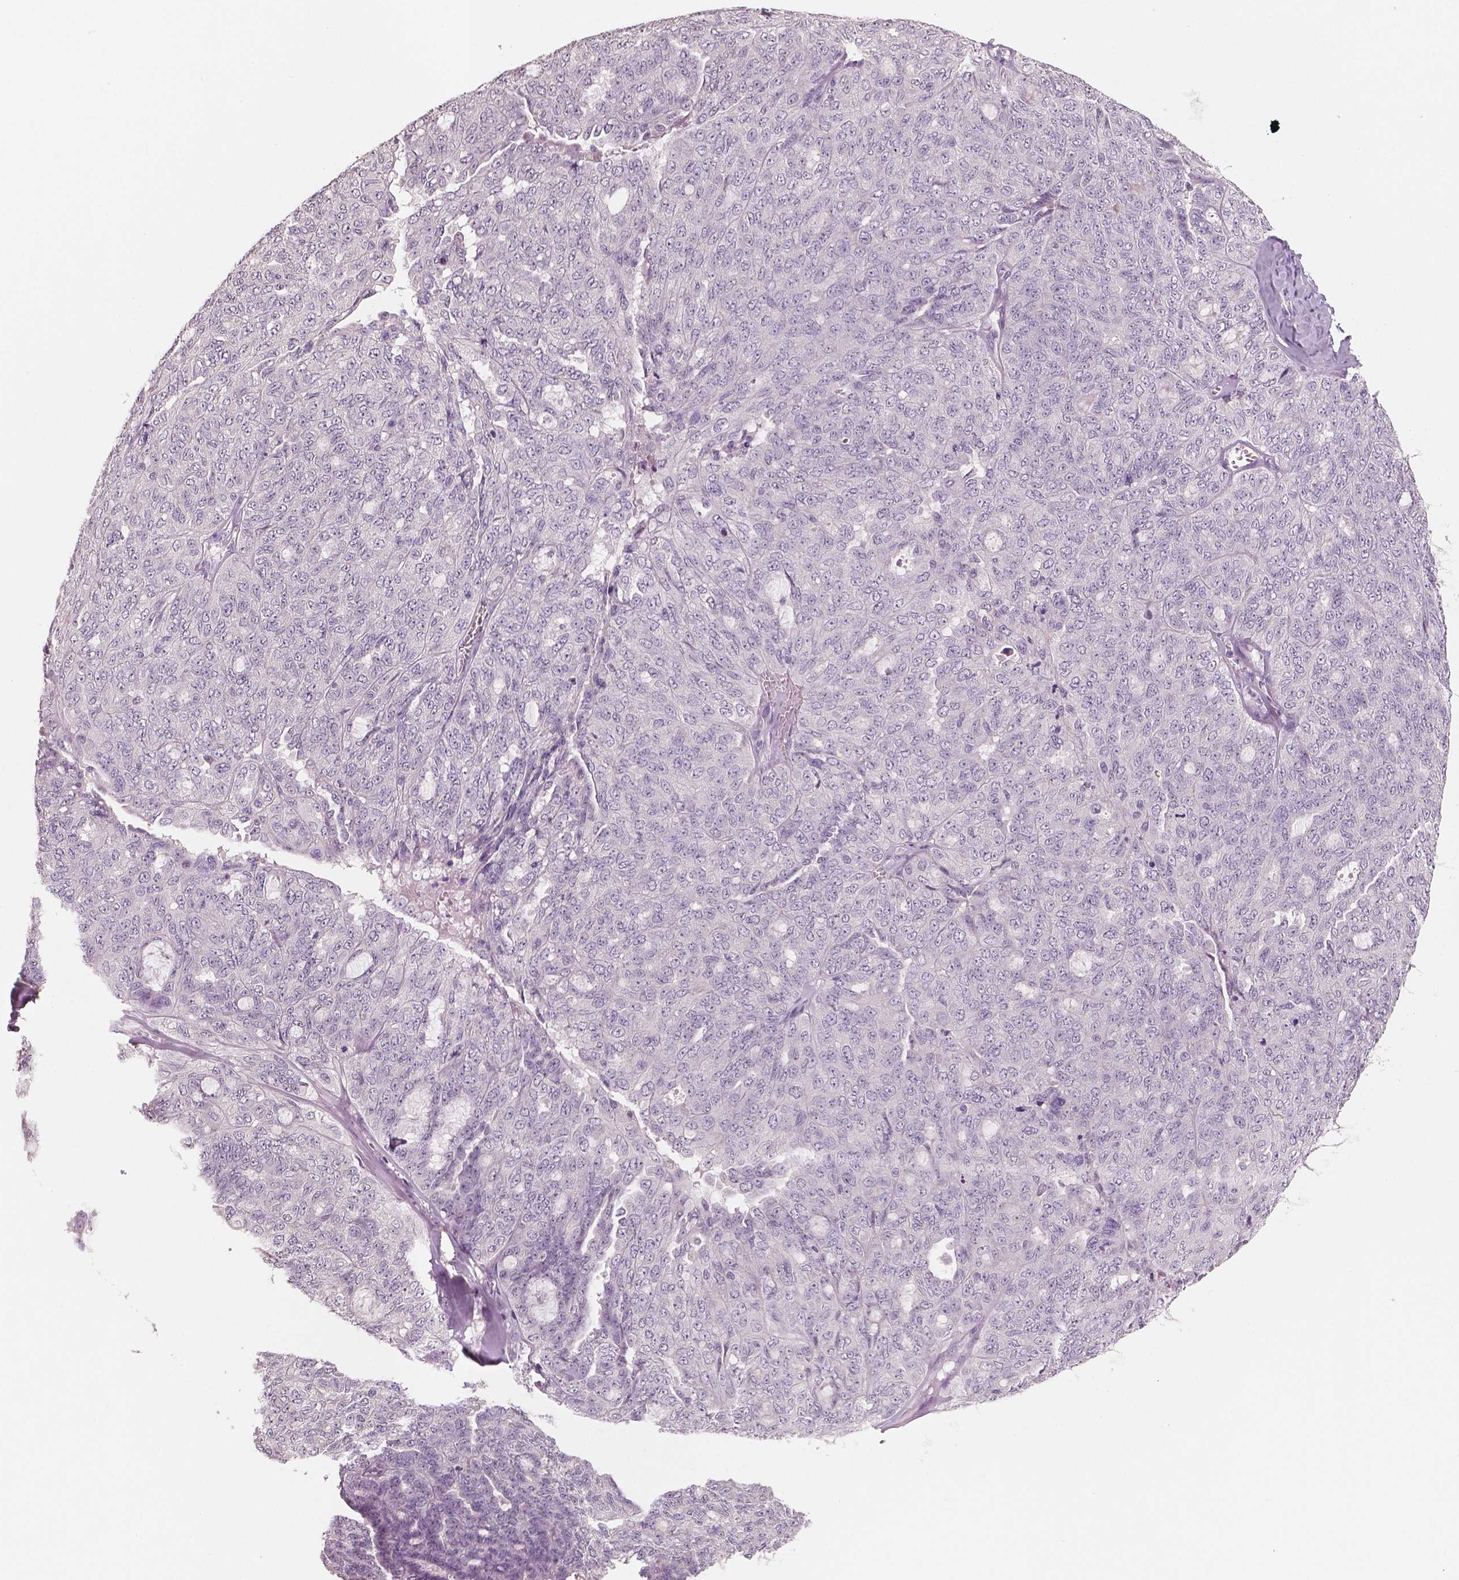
{"staining": {"intensity": "negative", "quantity": "none", "location": "none"}, "tissue": "ovarian cancer", "cell_type": "Tumor cells", "image_type": "cancer", "snomed": [{"axis": "morphology", "description": "Cystadenocarcinoma, serous, NOS"}, {"axis": "topography", "description": "Ovary"}], "caption": "This is an IHC micrograph of ovarian cancer. There is no staining in tumor cells.", "gene": "KIT", "patient": {"sex": "female", "age": 71}}